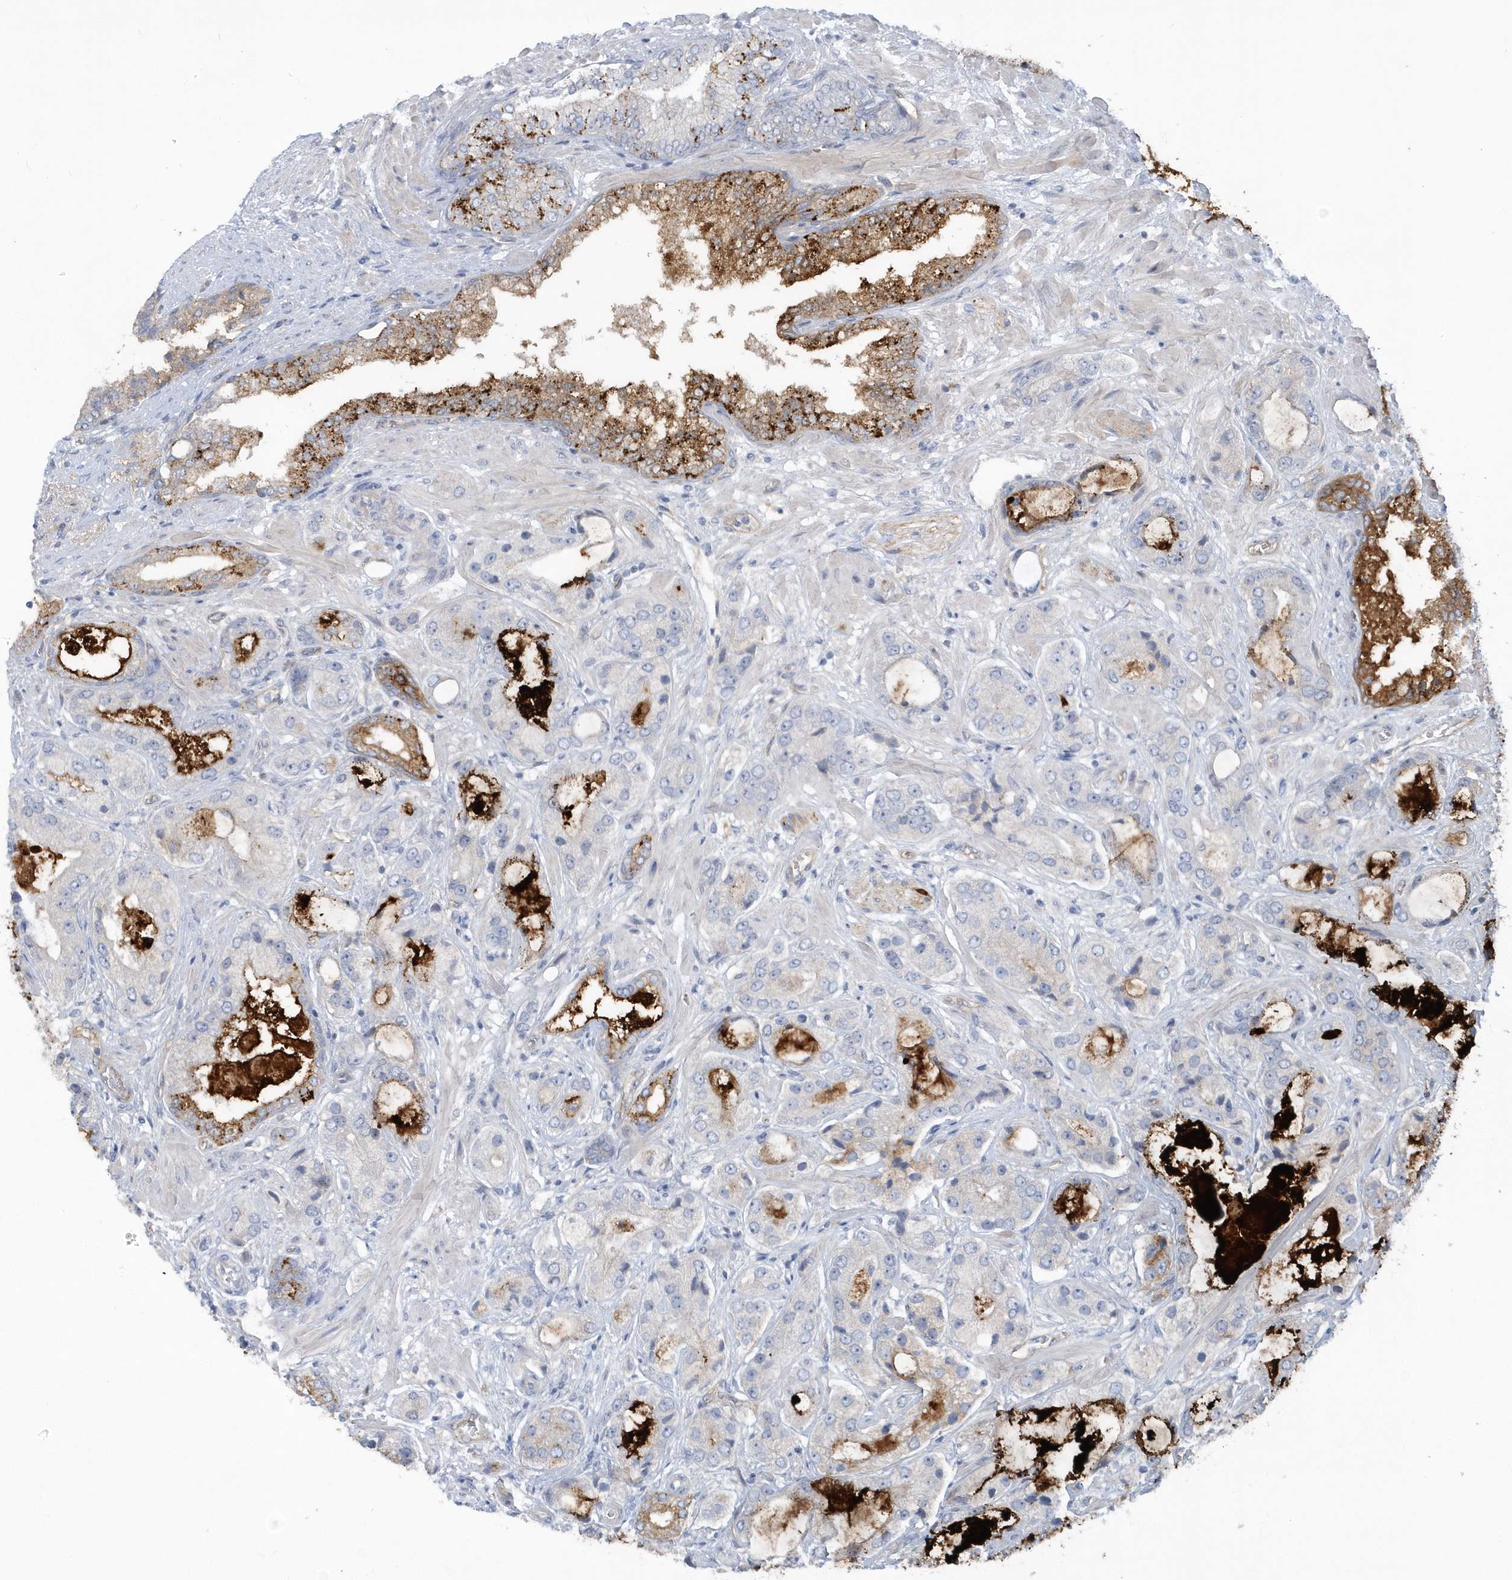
{"staining": {"intensity": "strong", "quantity": "<25%", "location": "cytoplasmic/membranous"}, "tissue": "prostate cancer", "cell_type": "Tumor cells", "image_type": "cancer", "snomed": [{"axis": "morphology", "description": "Normal tissue, NOS"}, {"axis": "morphology", "description": "Adenocarcinoma, High grade"}, {"axis": "topography", "description": "Prostate"}, {"axis": "topography", "description": "Peripheral nerve tissue"}], "caption": "A brown stain labels strong cytoplasmic/membranous positivity of a protein in adenocarcinoma (high-grade) (prostate) tumor cells.", "gene": "RAI14", "patient": {"sex": "male", "age": 59}}